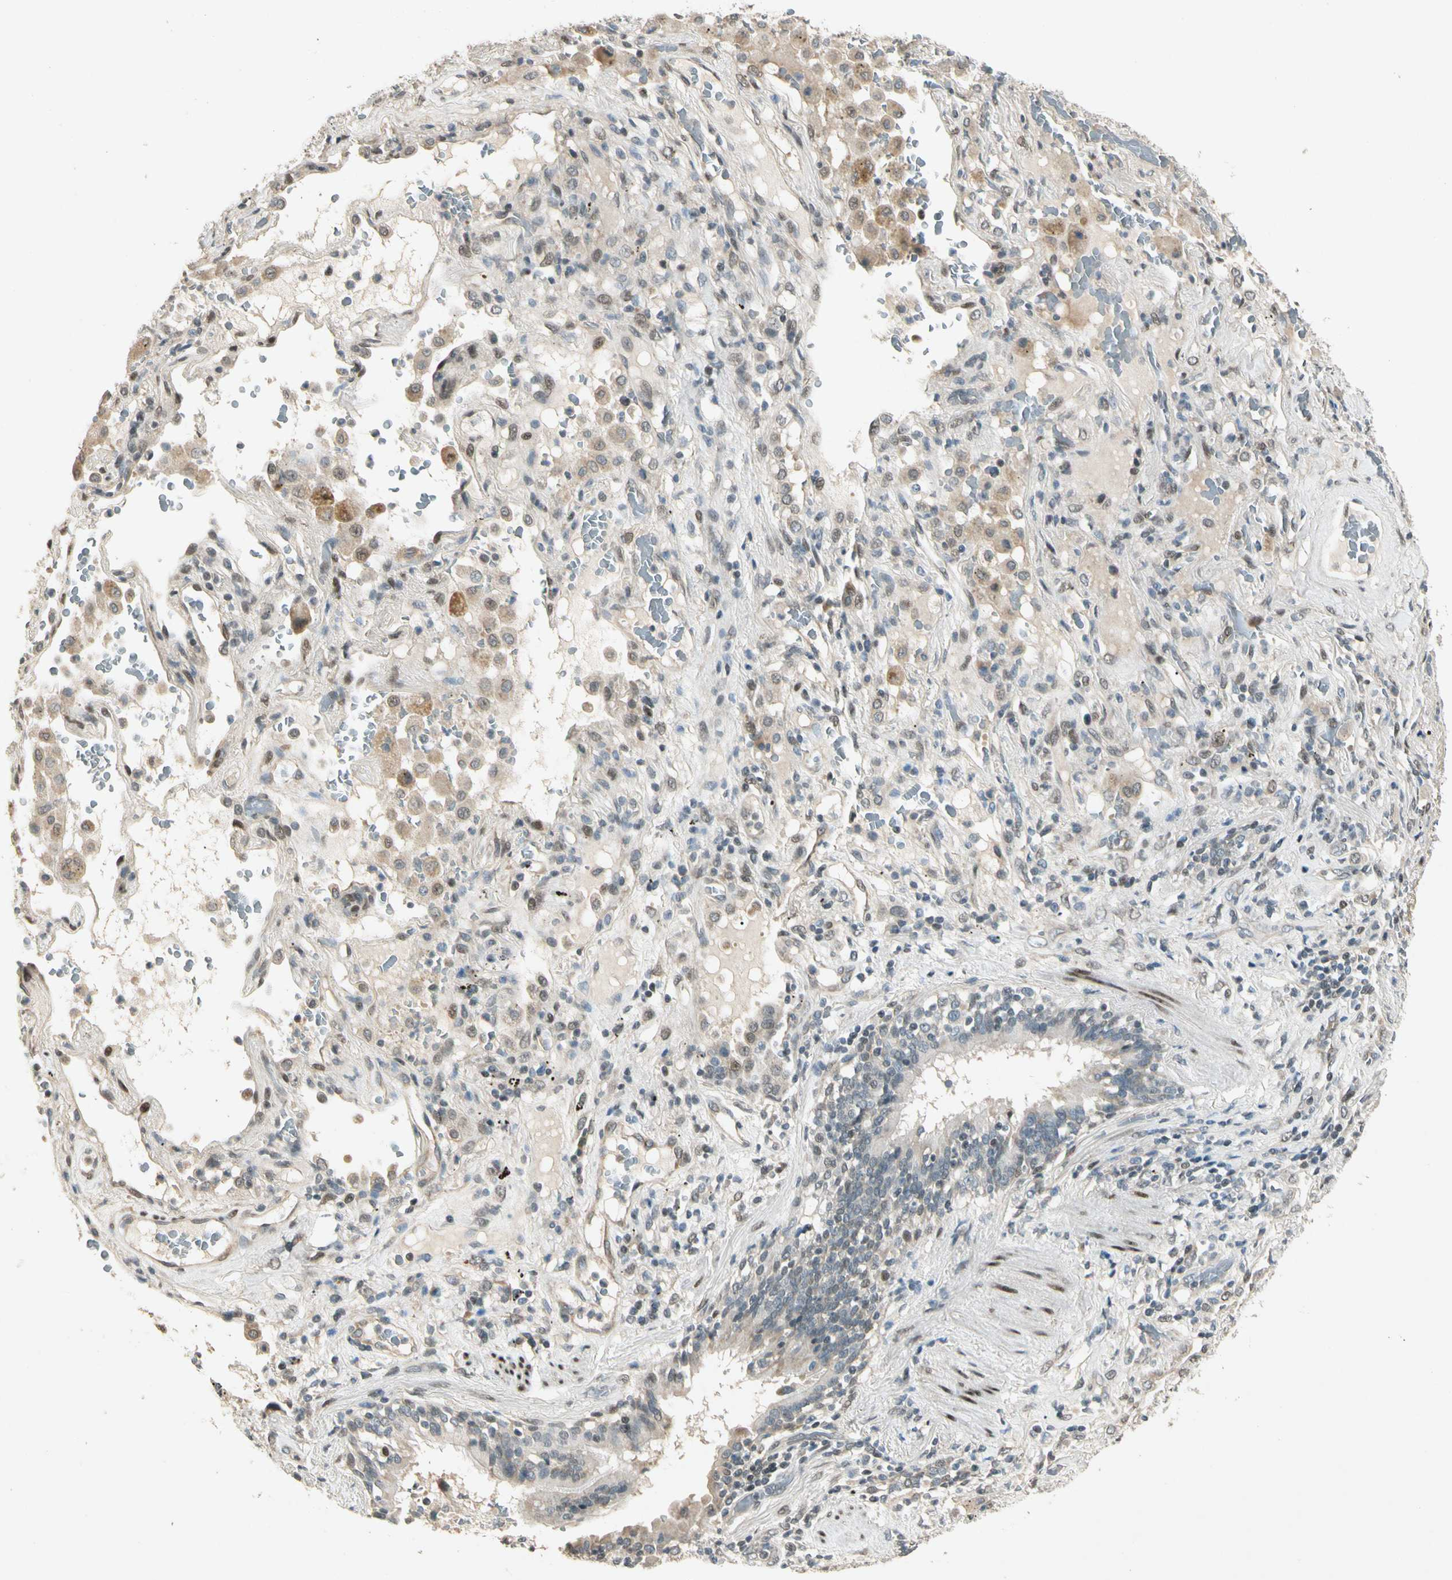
{"staining": {"intensity": "weak", "quantity": "<25%", "location": "cytoplasmic/membranous,nuclear"}, "tissue": "lung cancer", "cell_type": "Tumor cells", "image_type": "cancer", "snomed": [{"axis": "morphology", "description": "Squamous cell carcinoma, NOS"}, {"axis": "topography", "description": "Lung"}], "caption": "Immunohistochemistry (IHC) of human lung cancer (squamous cell carcinoma) displays no expression in tumor cells.", "gene": "ZBTB4", "patient": {"sex": "male", "age": 57}}